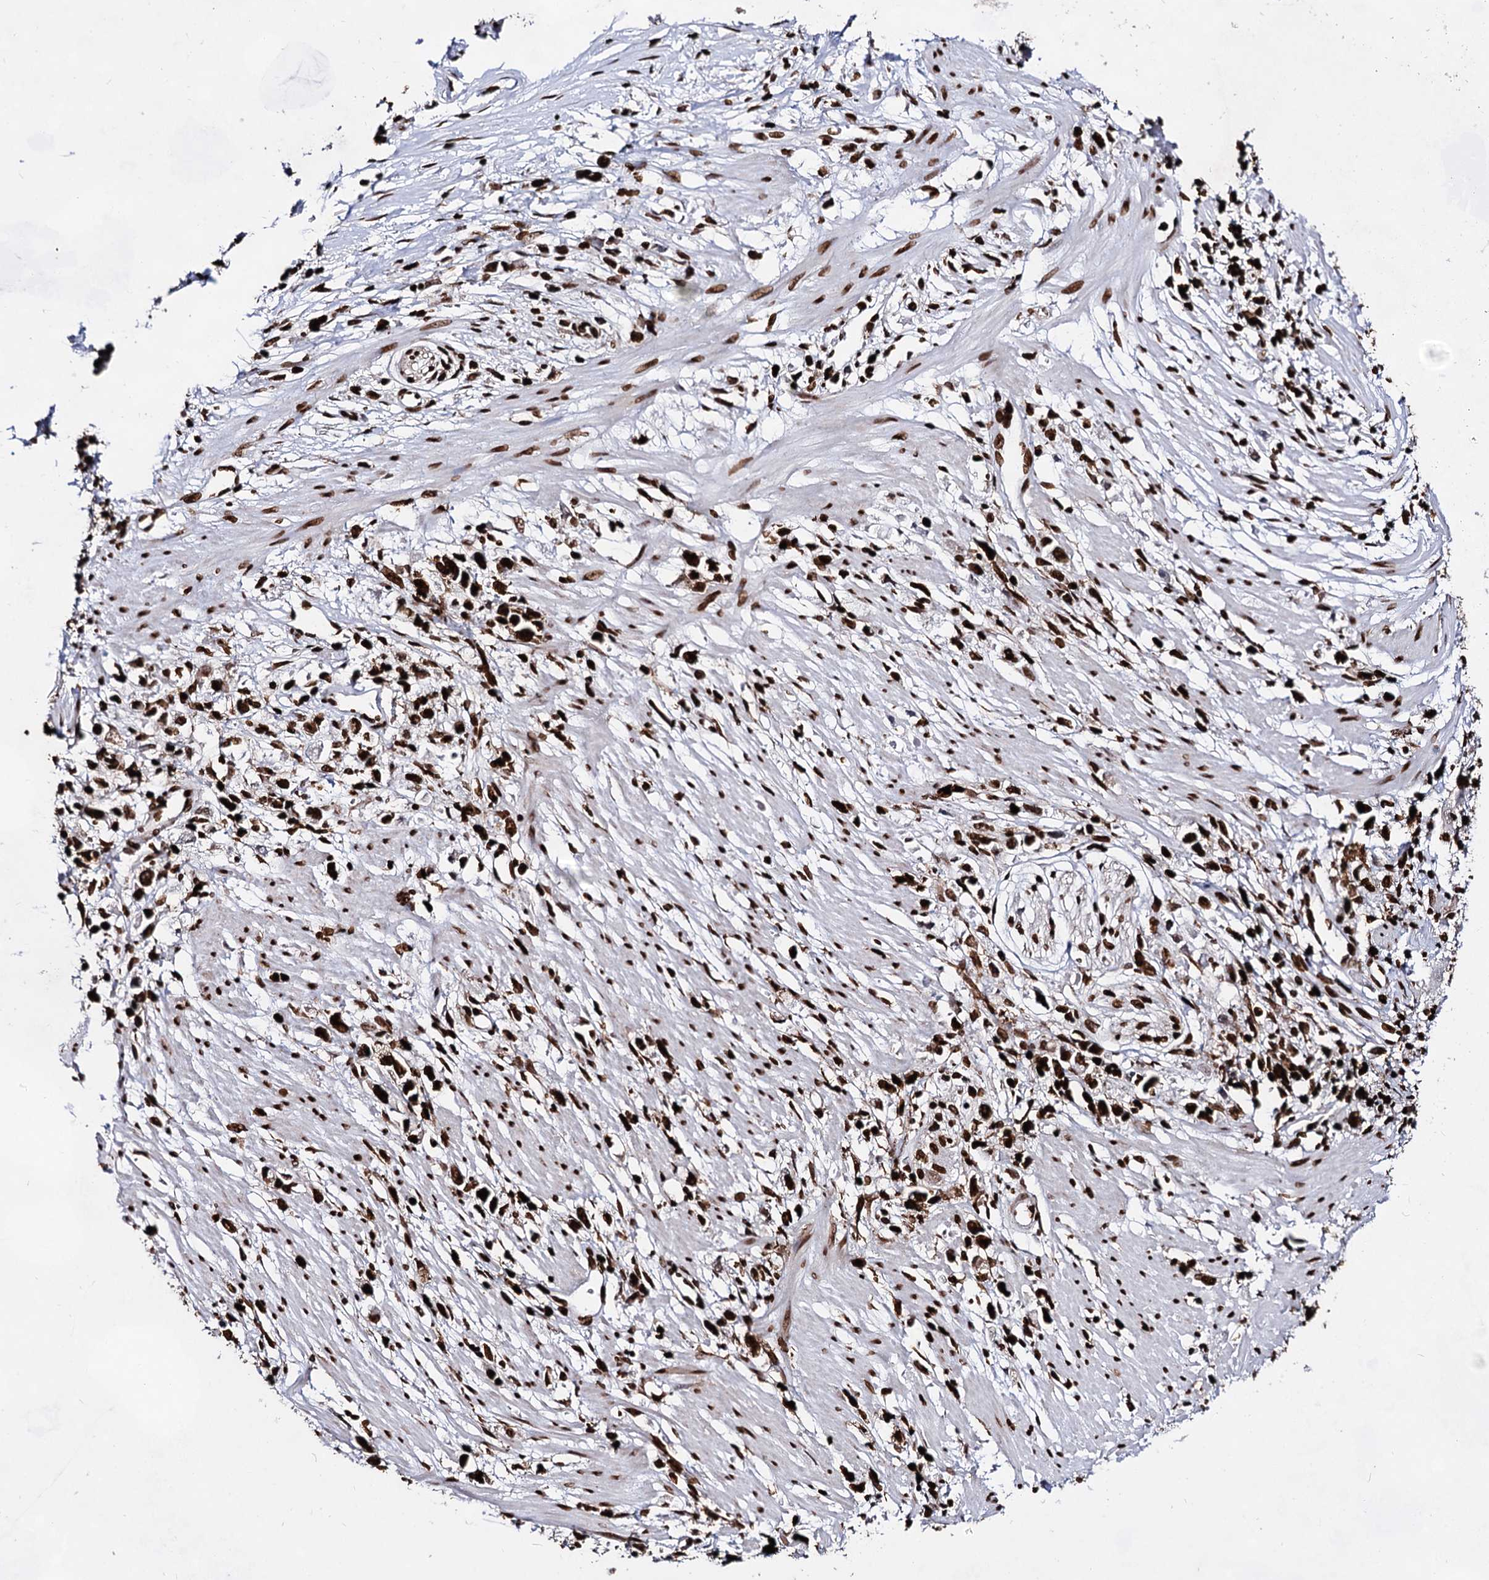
{"staining": {"intensity": "strong", "quantity": ">75%", "location": "nuclear"}, "tissue": "stomach cancer", "cell_type": "Tumor cells", "image_type": "cancer", "snomed": [{"axis": "morphology", "description": "Adenocarcinoma, NOS"}, {"axis": "topography", "description": "Stomach"}], "caption": "IHC photomicrograph of stomach cancer stained for a protein (brown), which reveals high levels of strong nuclear expression in approximately >75% of tumor cells.", "gene": "HMGB2", "patient": {"sex": "female", "age": 59}}